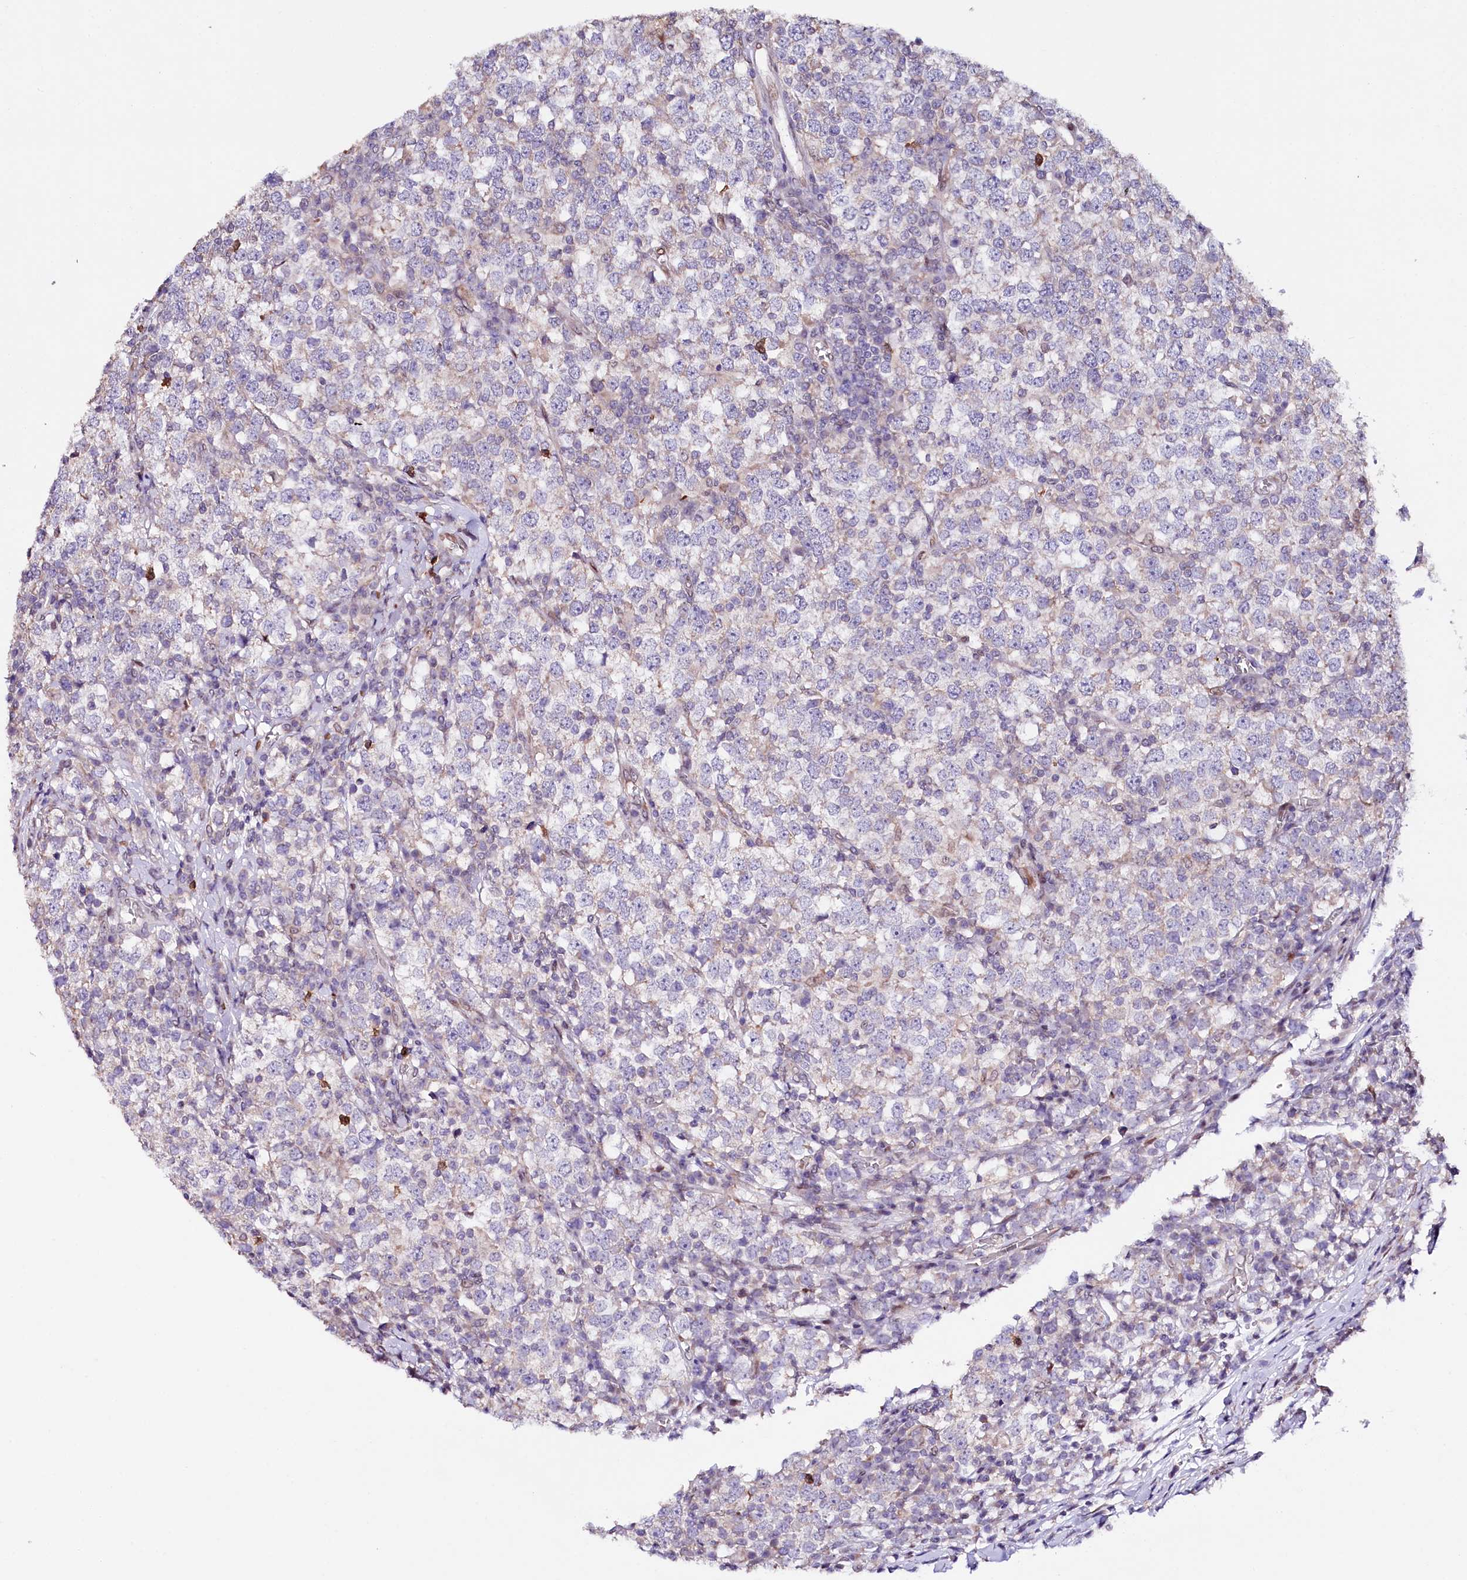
{"staining": {"intensity": "negative", "quantity": "none", "location": "none"}, "tissue": "testis cancer", "cell_type": "Tumor cells", "image_type": "cancer", "snomed": [{"axis": "morphology", "description": "Seminoma, NOS"}, {"axis": "topography", "description": "Testis"}], "caption": "Micrograph shows no significant protein expression in tumor cells of testis cancer (seminoma).", "gene": "ZNF226", "patient": {"sex": "male", "age": 65}}